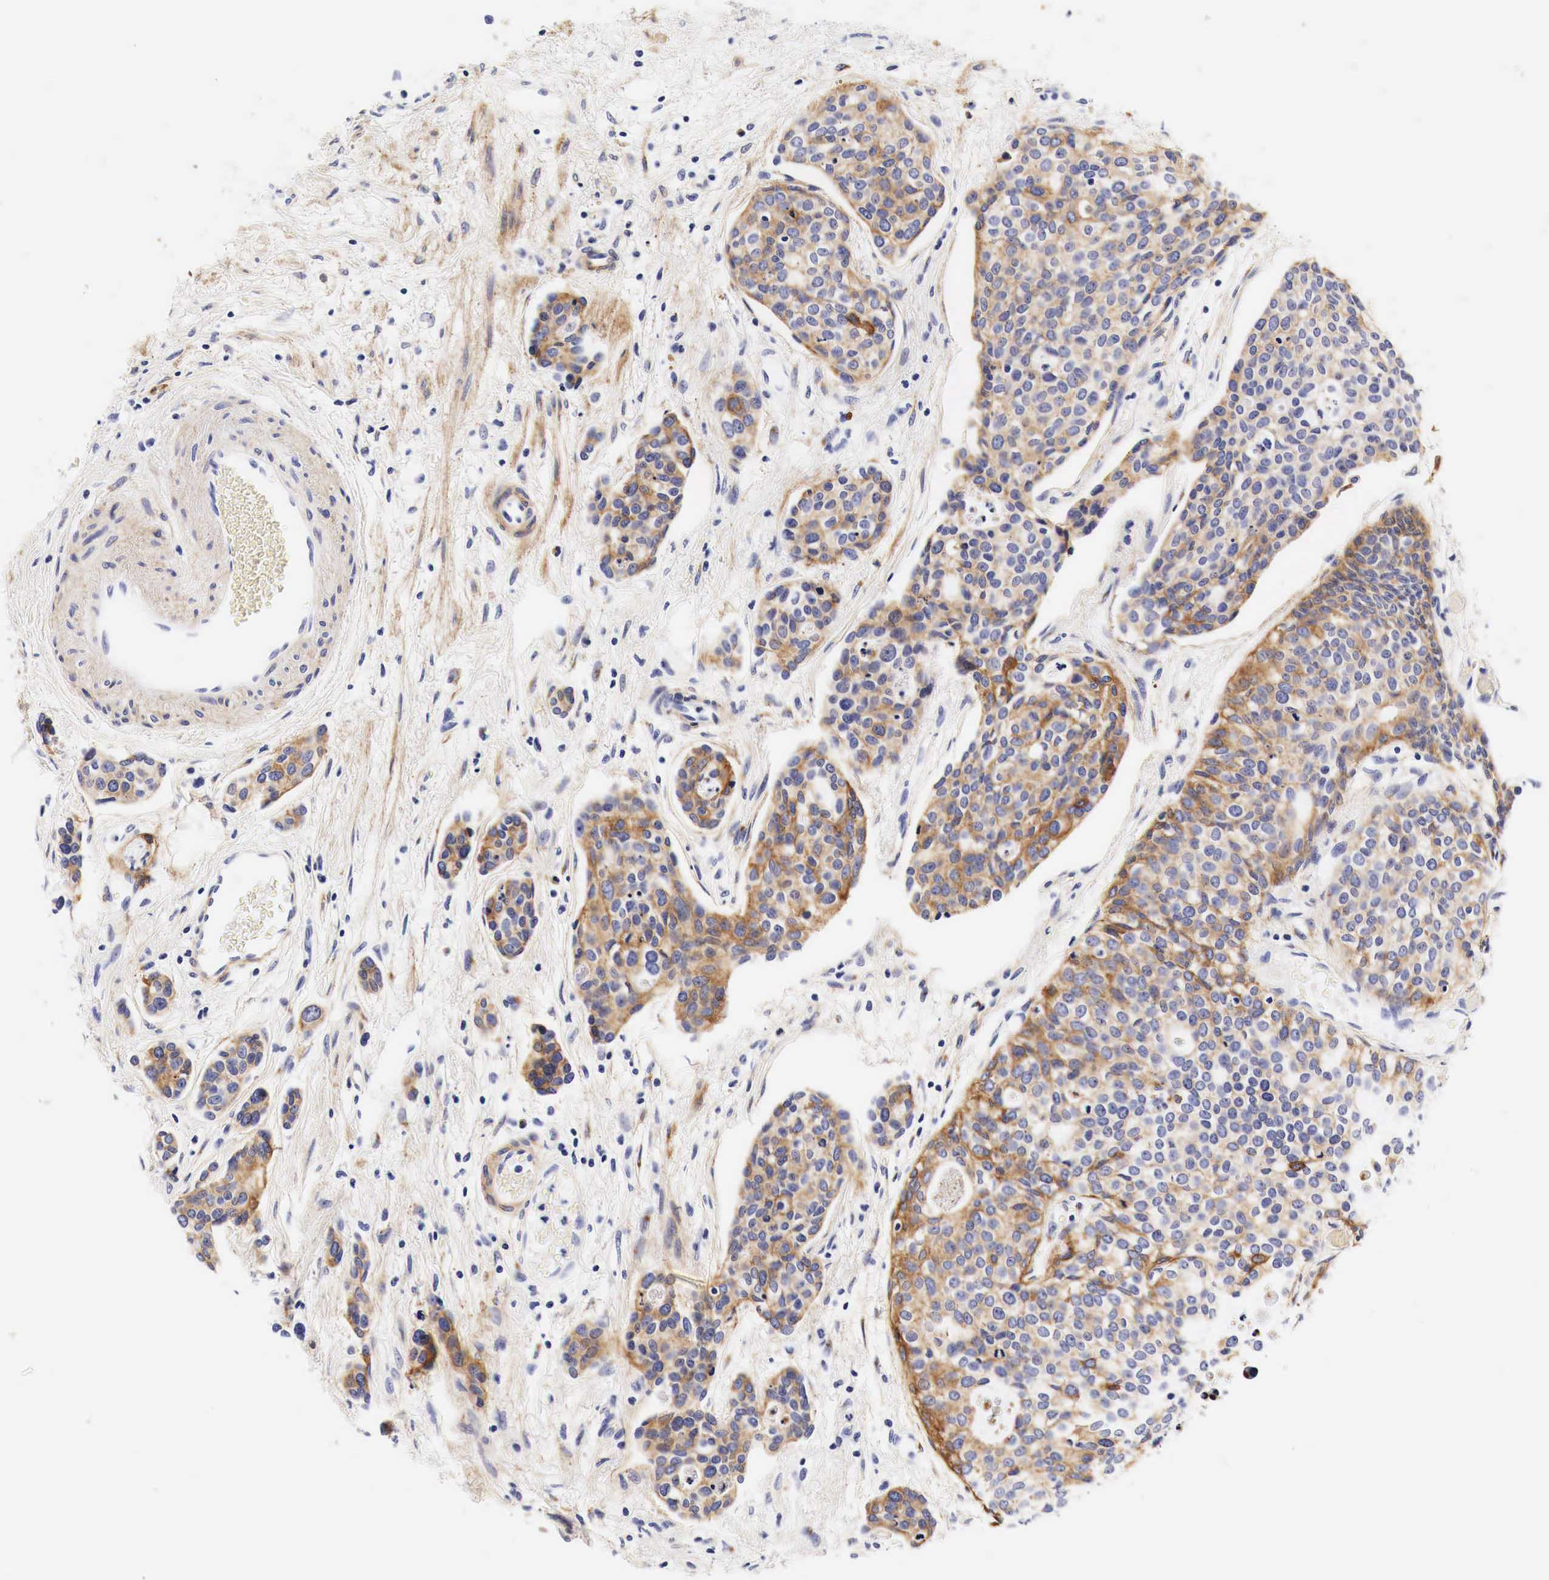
{"staining": {"intensity": "moderate", "quantity": ">75%", "location": "cytoplasmic/membranous"}, "tissue": "urothelial cancer", "cell_type": "Tumor cells", "image_type": "cancer", "snomed": [{"axis": "morphology", "description": "Urothelial carcinoma, High grade"}, {"axis": "topography", "description": "Urinary bladder"}], "caption": "Immunohistochemical staining of urothelial cancer demonstrates medium levels of moderate cytoplasmic/membranous protein positivity in approximately >75% of tumor cells.", "gene": "EGFR", "patient": {"sex": "male", "age": 78}}